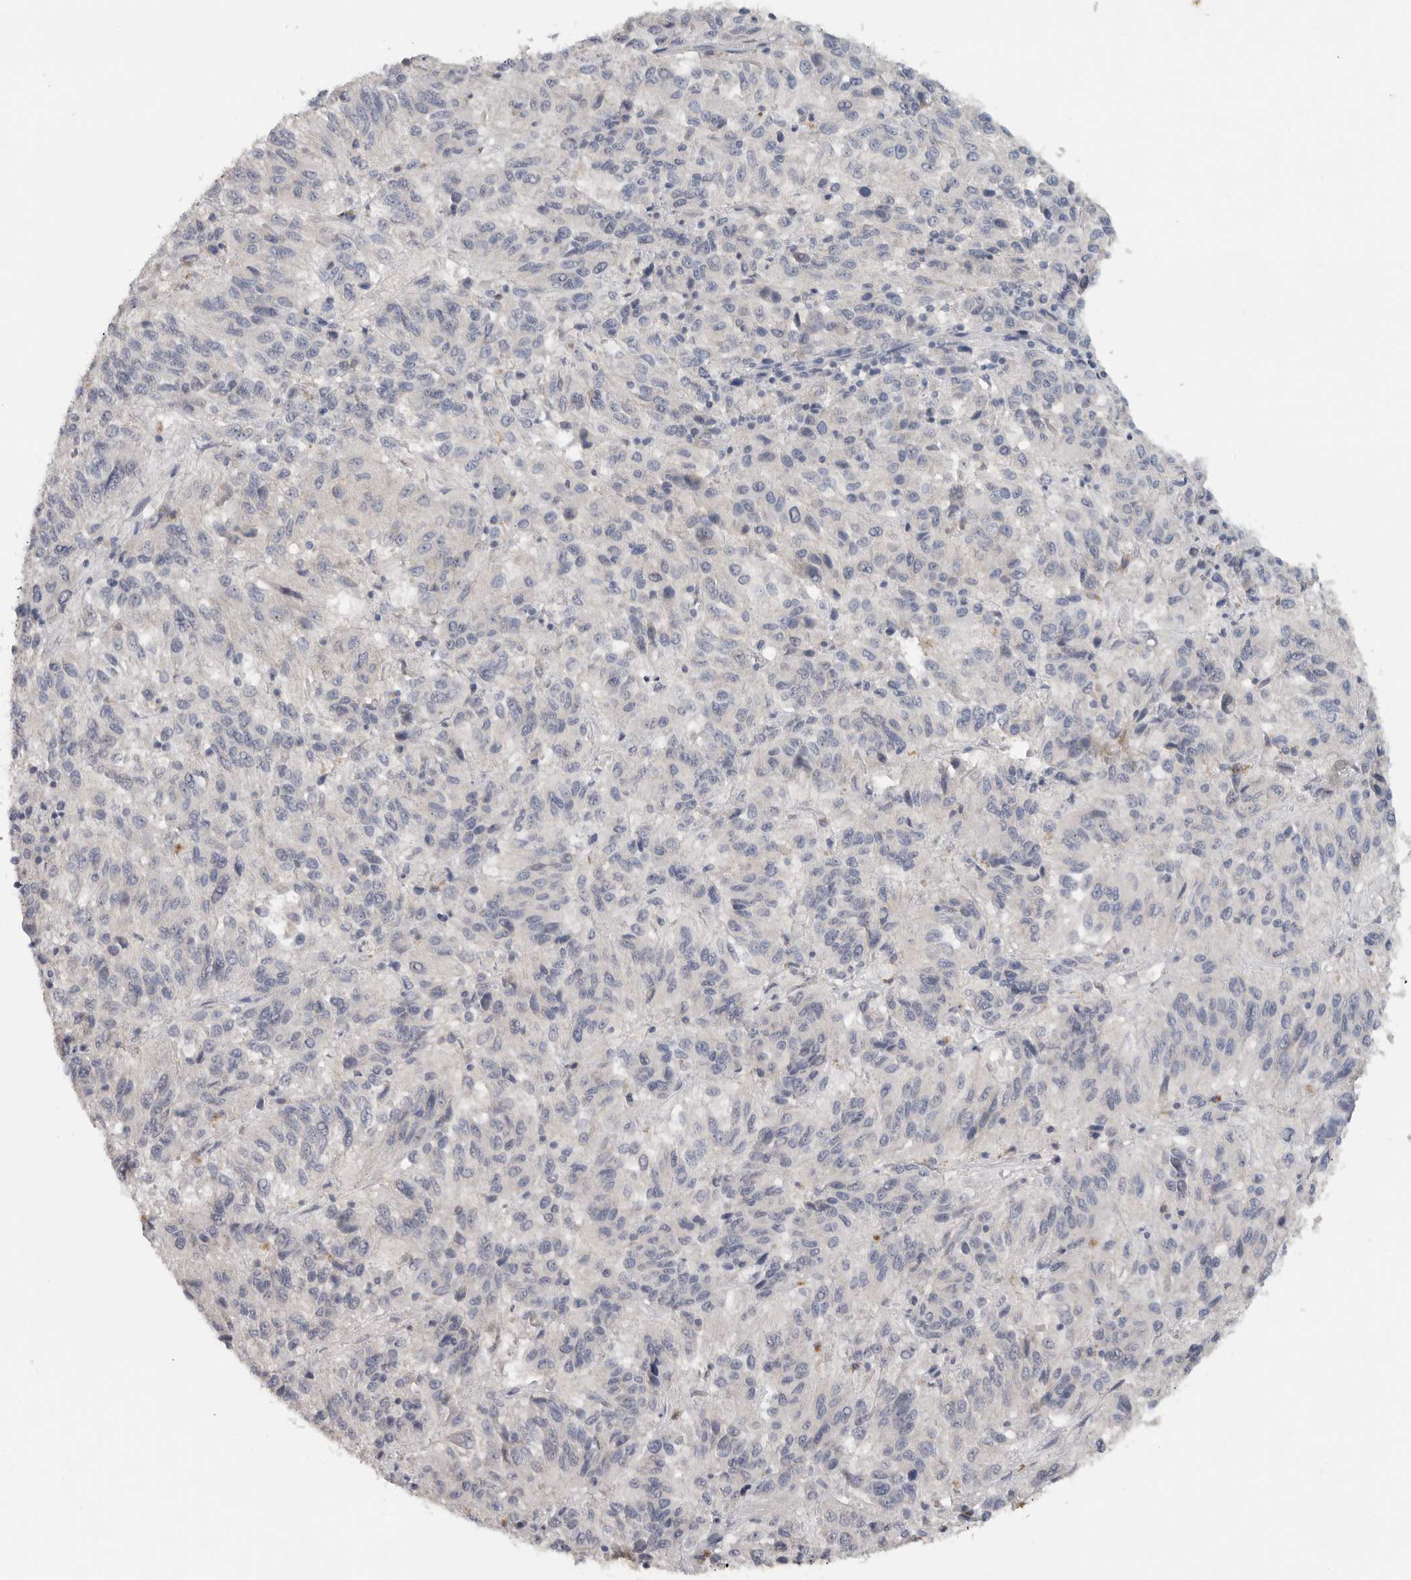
{"staining": {"intensity": "negative", "quantity": "none", "location": "none"}, "tissue": "melanoma", "cell_type": "Tumor cells", "image_type": "cancer", "snomed": [{"axis": "morphology", "description": "Malignant melanoma, Metastatic site"}, {"axis": "topography", "description": "Lung"}], "caption": "IHC image of malignant melanoma (metastatic site) stained for a protein (brown), which shows no expression in tumor cells.", "gene": "REG4", "patient": {"sex": "male", "age": 64}}